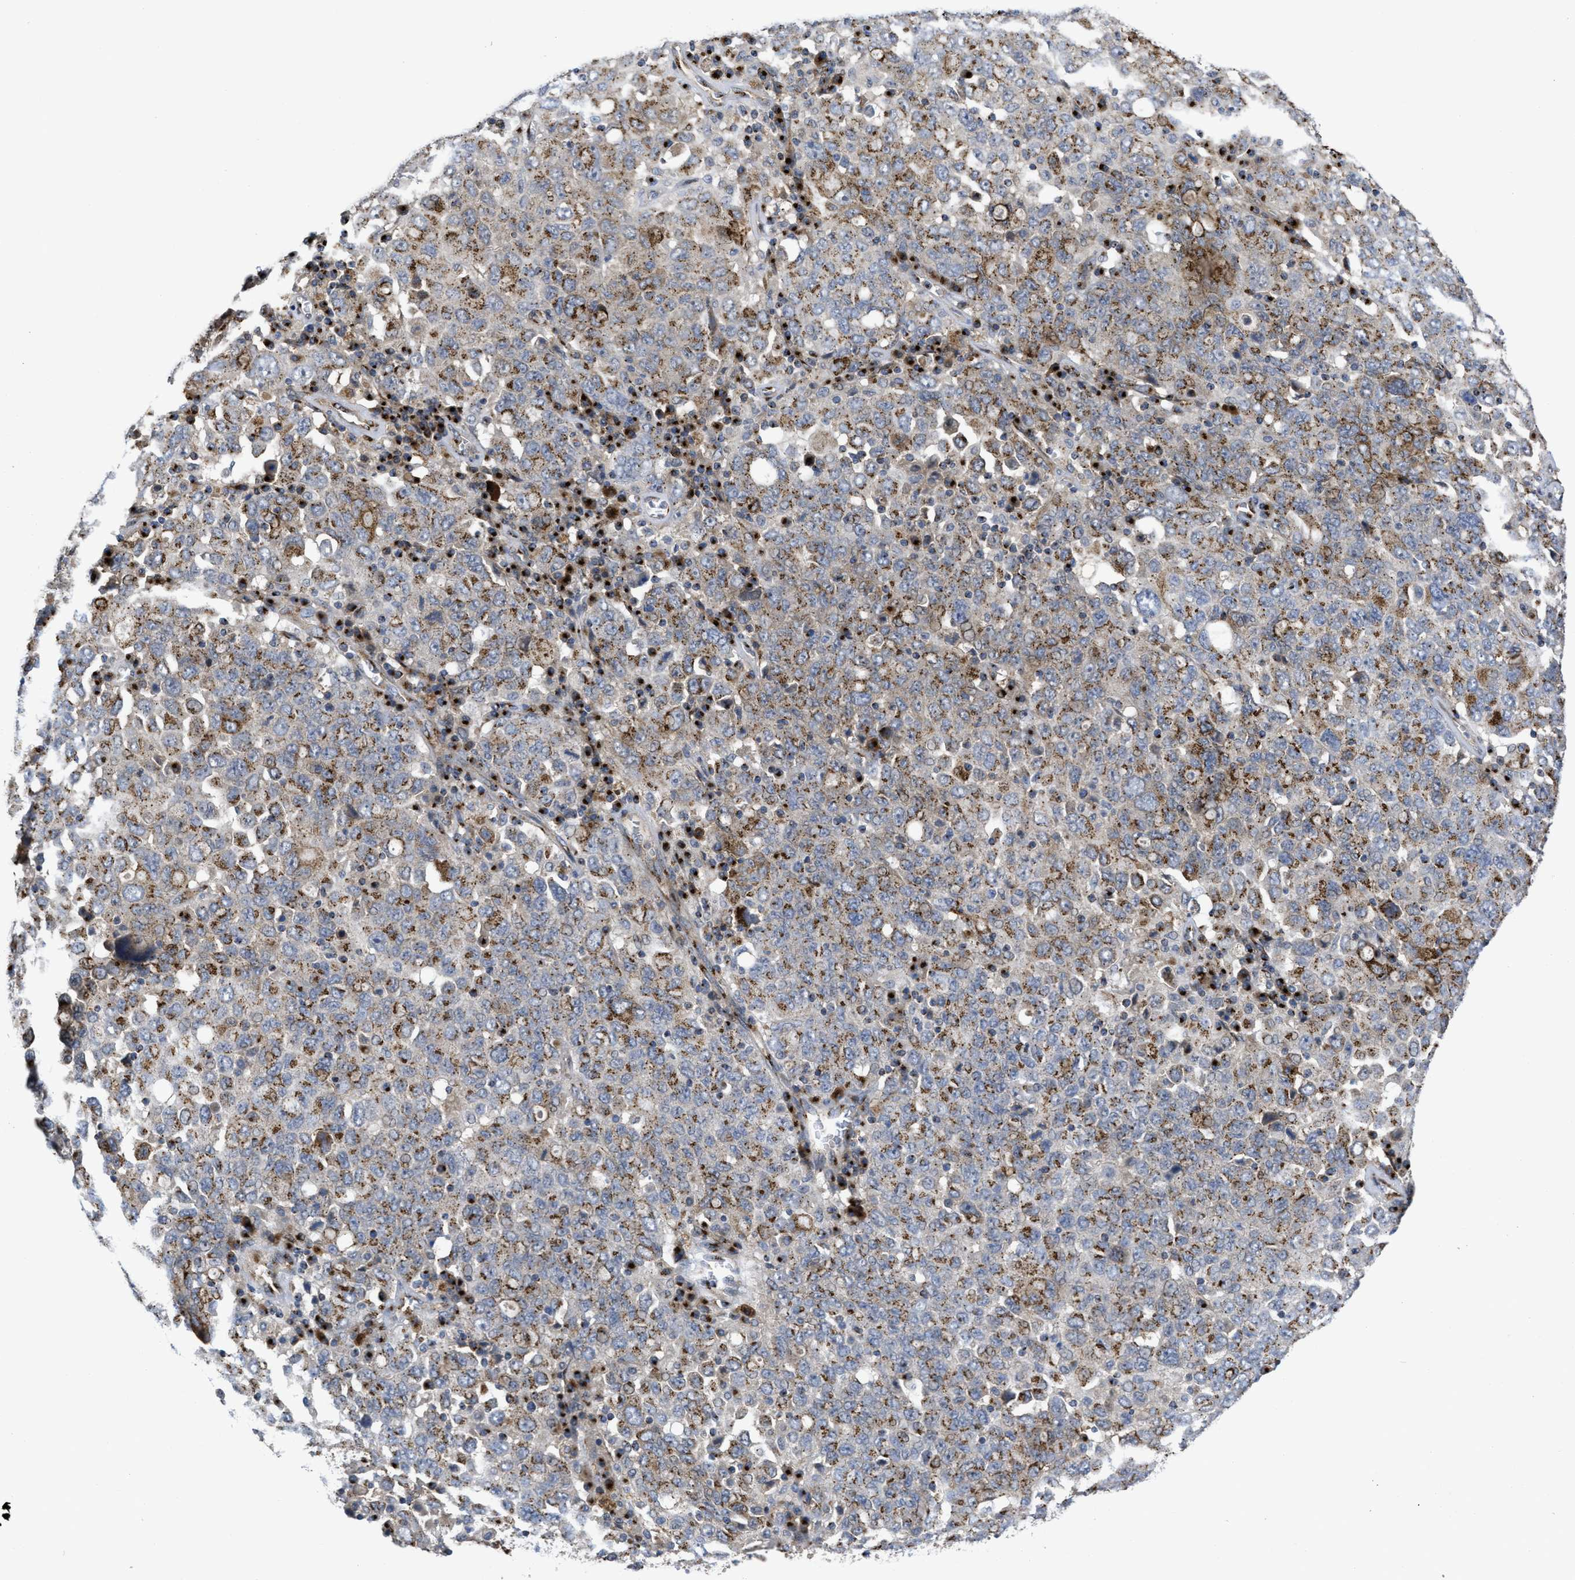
{"staining": {"intensity": "moderate", "quantity": "25%-75%", "location": "cytoplasmic/membranous"}, "tissue": "ovarian cancer", "cell_type": "Tumor cells", "image_type": "cancer", "snomed": [{"axis": "morphology", "description": "Carcinoma, endometroid"}, {"axis": "topography", "description": "Ovary"}], "caption": "Protein expression analysis of ovarian cancer reveals moderate cytoplasmic/membranous positivity in approximately 25%-75% of tumor cells.", "gene": "ZNF70", "patient": {"sex": "female", "age": 62}}